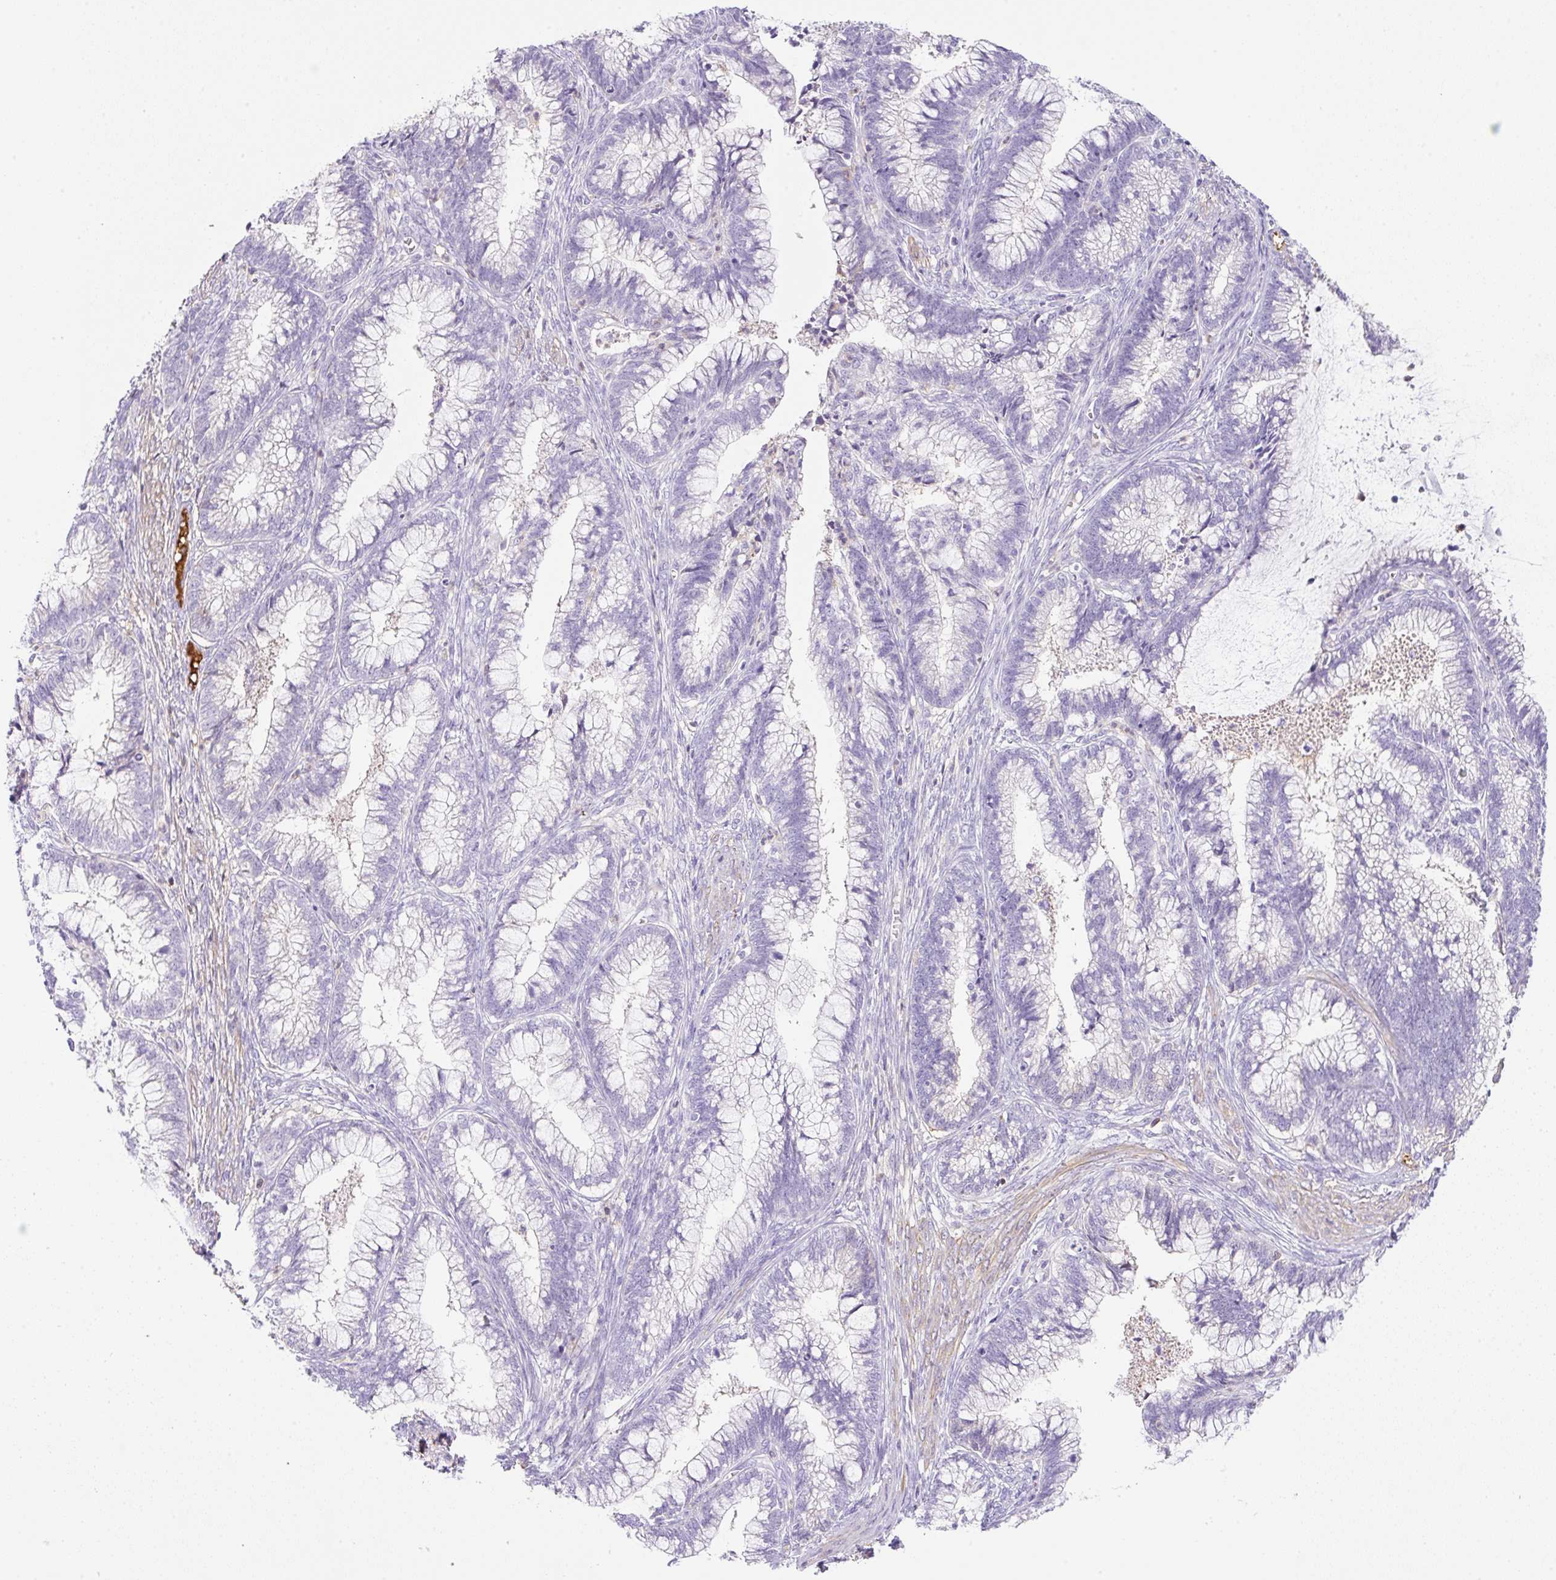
{"staining": {"intensity": "negative", "quantity": "none", "location": "none"}, "tissue": "cervical cancer", "cell_type": "Tumor cells", "image_type": "cancer", "snomed": [{"axis": "morphology", "description": "Adenocarcinoma, NOS"}, {"axis": "topography", "description": "Cervix"}], "caption": "Histopathology image shows no significant protein expression in tumor cells of cervical adenocarcinoma.", "gene": "TDRD15", "patient": {"sex": "female", "age": 44}}